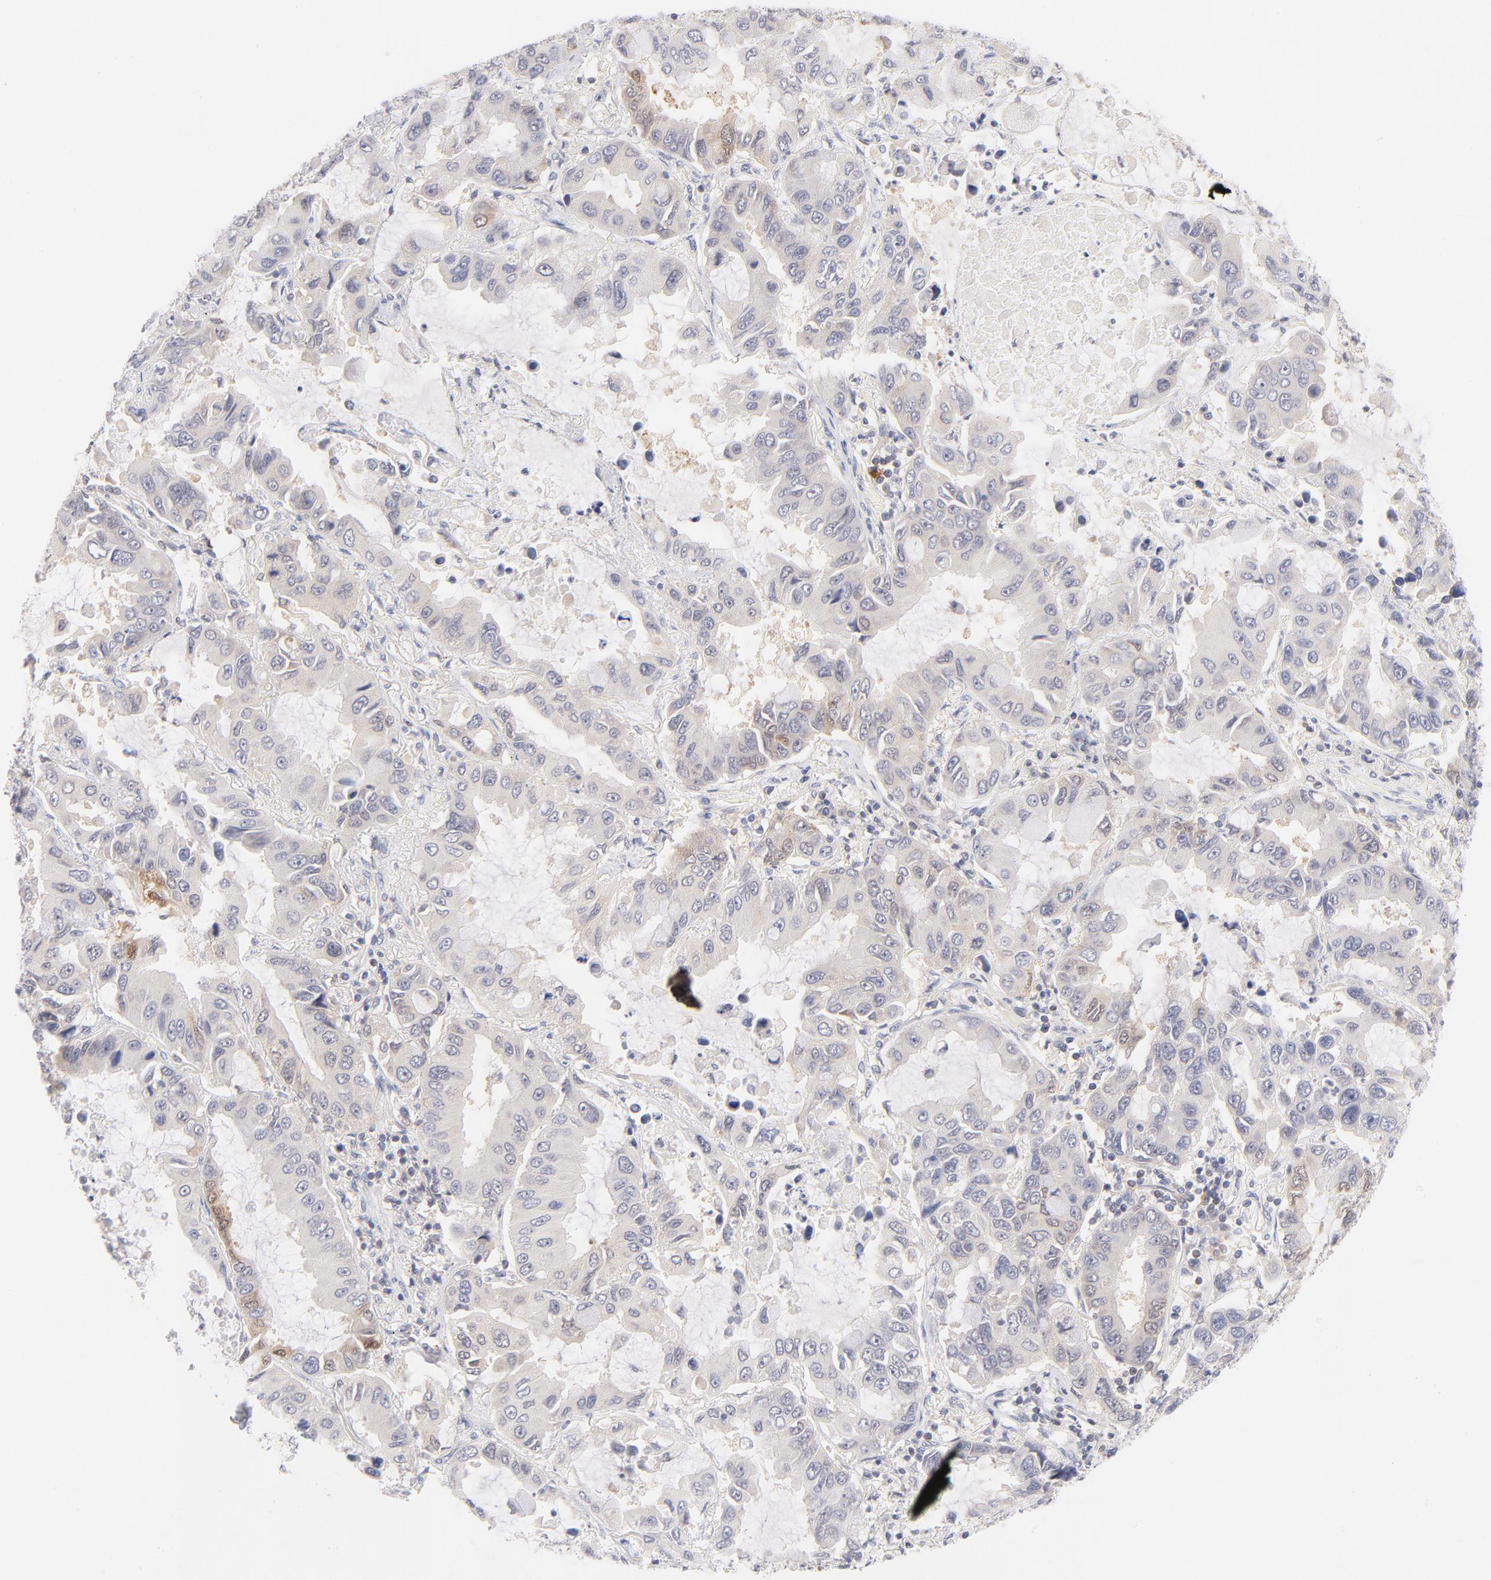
{"staining": {"intensity": "weak", "quantity": "25%-75%", "location": "cytoplasmic/membranous"}, "tissue": "lung cancer", "cell_type": "Tumor cells", "image_type": "cancer", "snomed": [{"axis": "morphology", "description": "Adenocarcinoma, NOS"}, {"axis": "topography", "description": "Lung"}], "caption": "IHC (DAB (3,3'-diaminobenzidine)) staining of lung cancer (adenocarcinoma) demonstrates weak cytoplasmic/membranous protein expression in about 25%-75% of tumor cells.", "gene": "CASP6", "patient": {"sex": "male", "age": 64}}